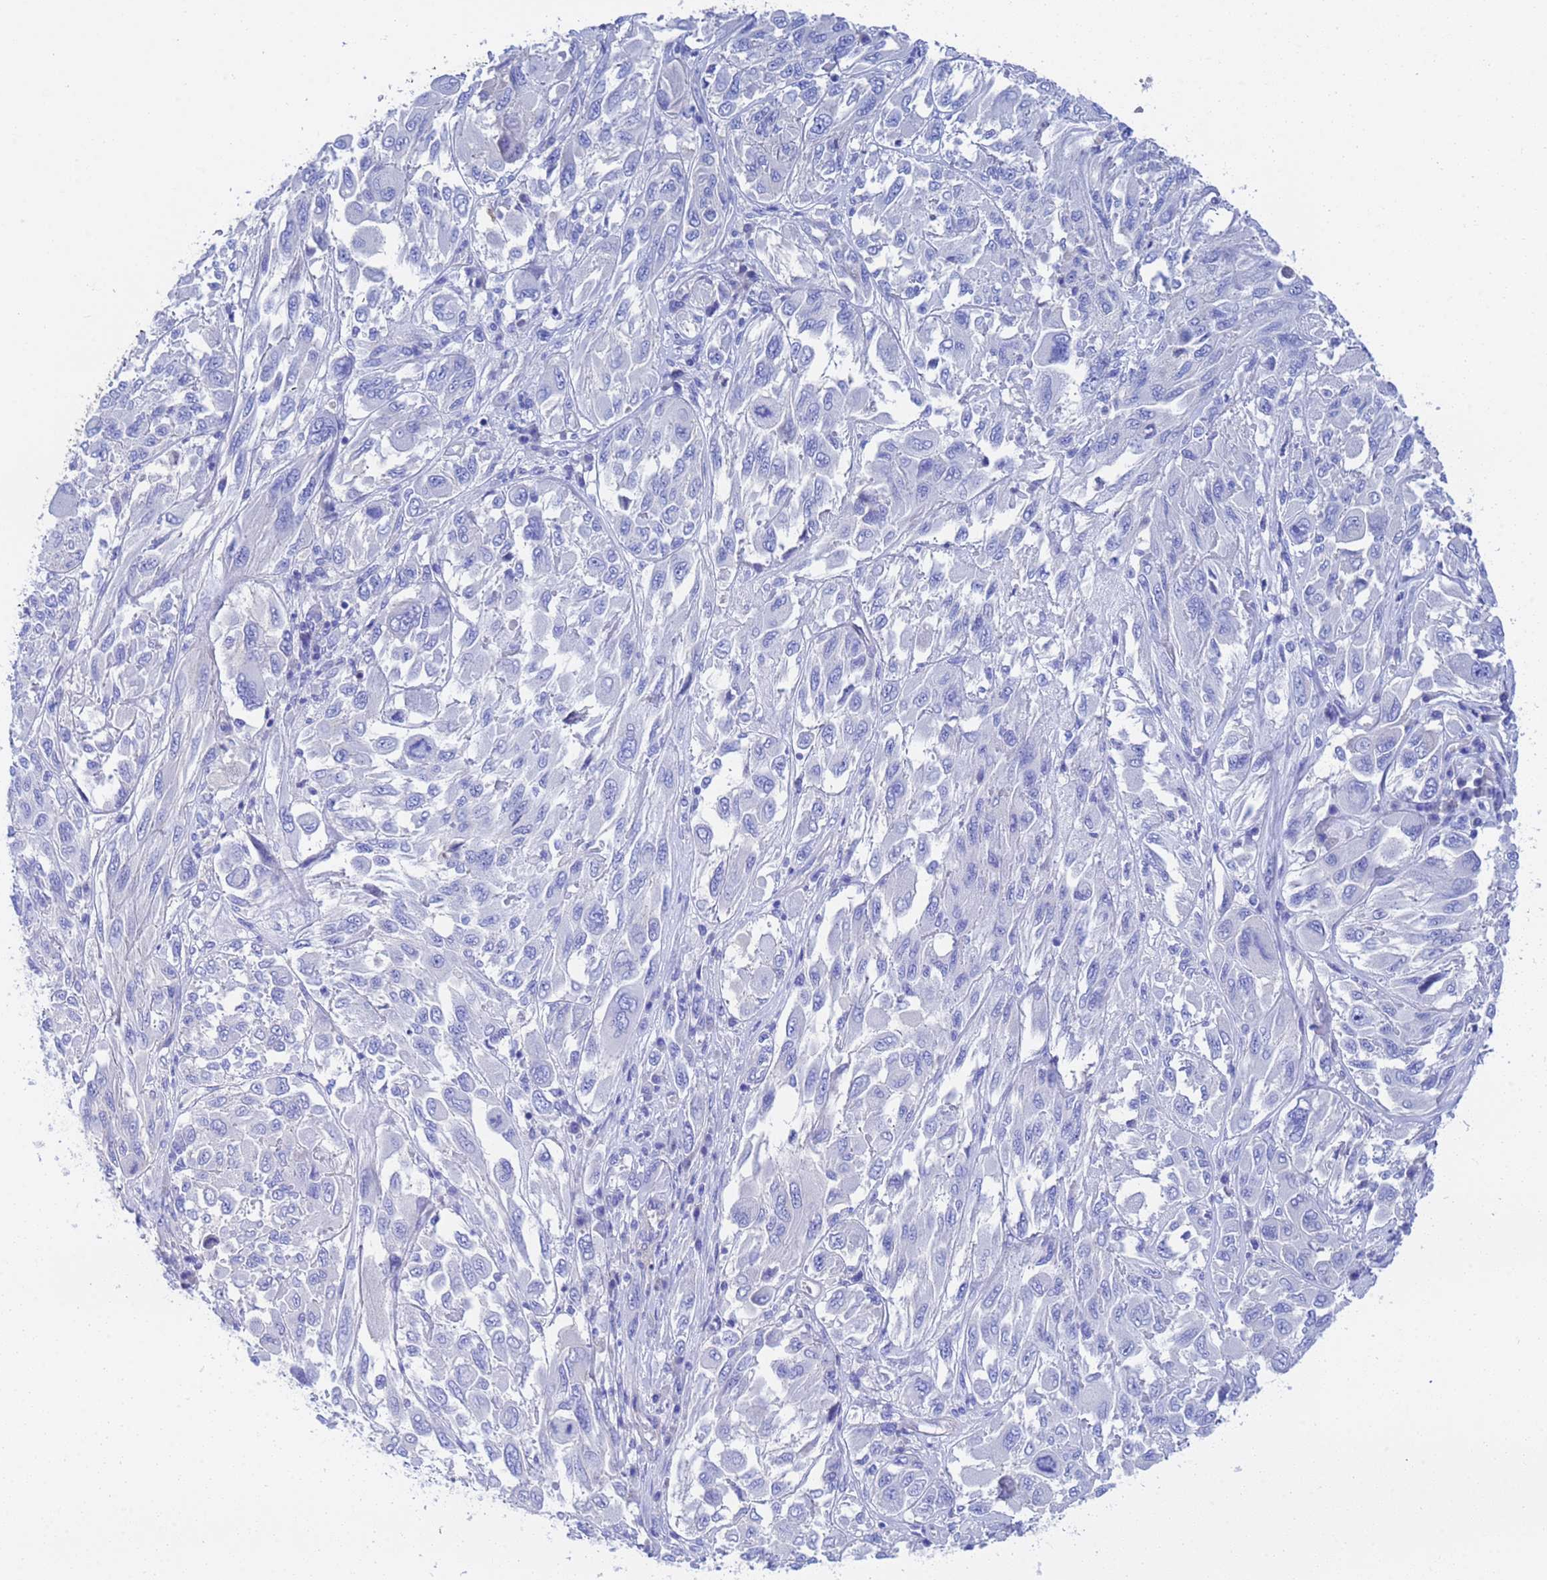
{"staining": {"intensity": "negative", "quantity": "none", "location": "none"}, "tissue": "melanoma", "cell_type": "Tumor cells", "image_type": "cancer", "snomed": [{"axis": "morphology", "description": "Malignant melanoma, NOS"}, {"axis": "topography", "description": "Skin"}], "caption": "This is a micrograph of IHC staining of melanoma, which shows no staining in tumor cells.", "gene": "CST4", "patient": {"sex": "female", "age": 91}}